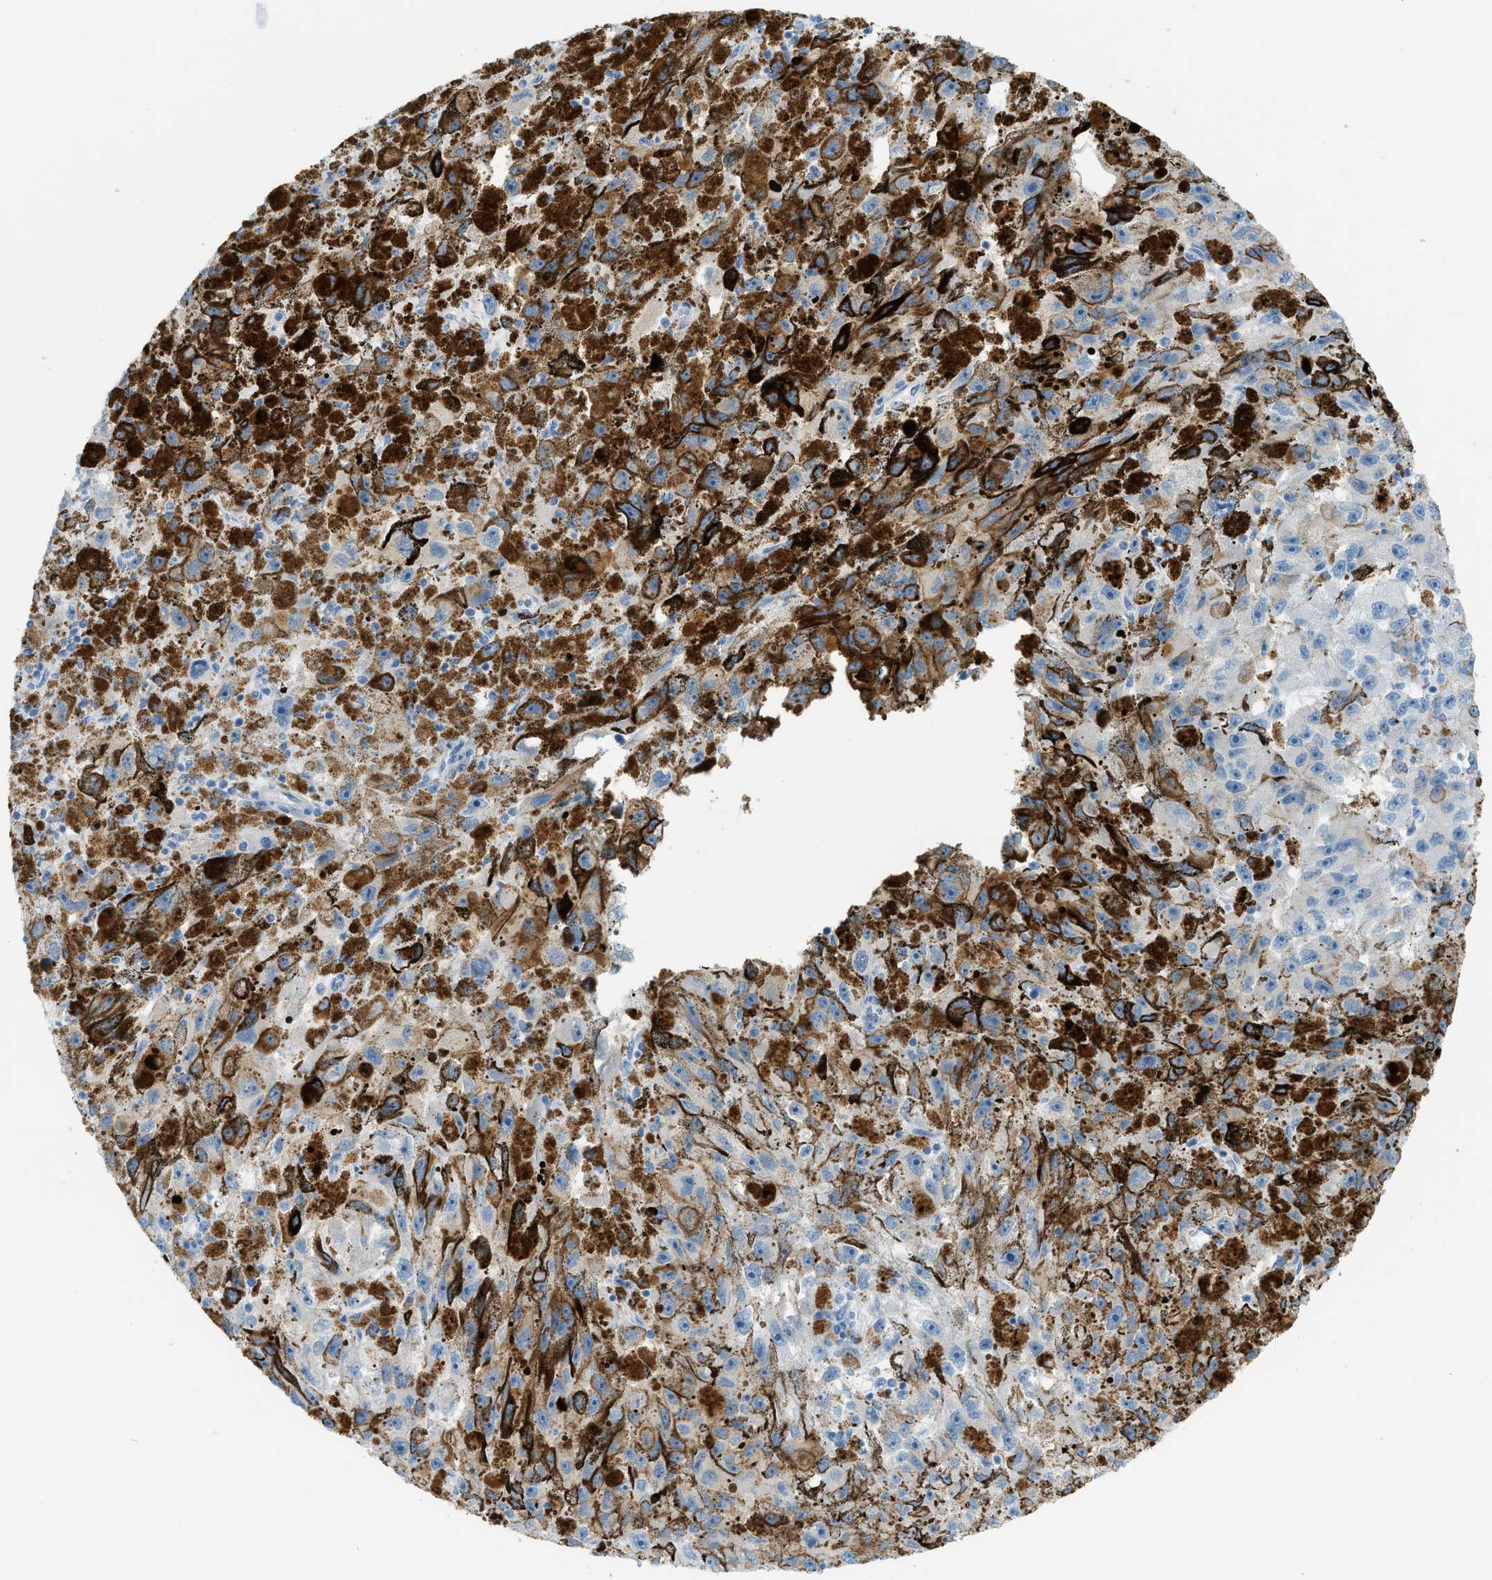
{"staining": {"intensity": "weak", "quantity": "<25%", "location": "cytoplasmic/membranous"}, "tissue": "melanoma", "cell_type": "Tumor cells", "image_type": "cancer", "snomed": [{"axis": "morphology", "description": "Malignant melanoma, NOS"}, {"axis": "topography", "description": "Skin"}], "caption": "This is an immunohistochemistry histopathology image of melanoma. There is no expression in tumor cells.", "gene": "MYH11", "patient": {"sex": "female", "age": 104}}